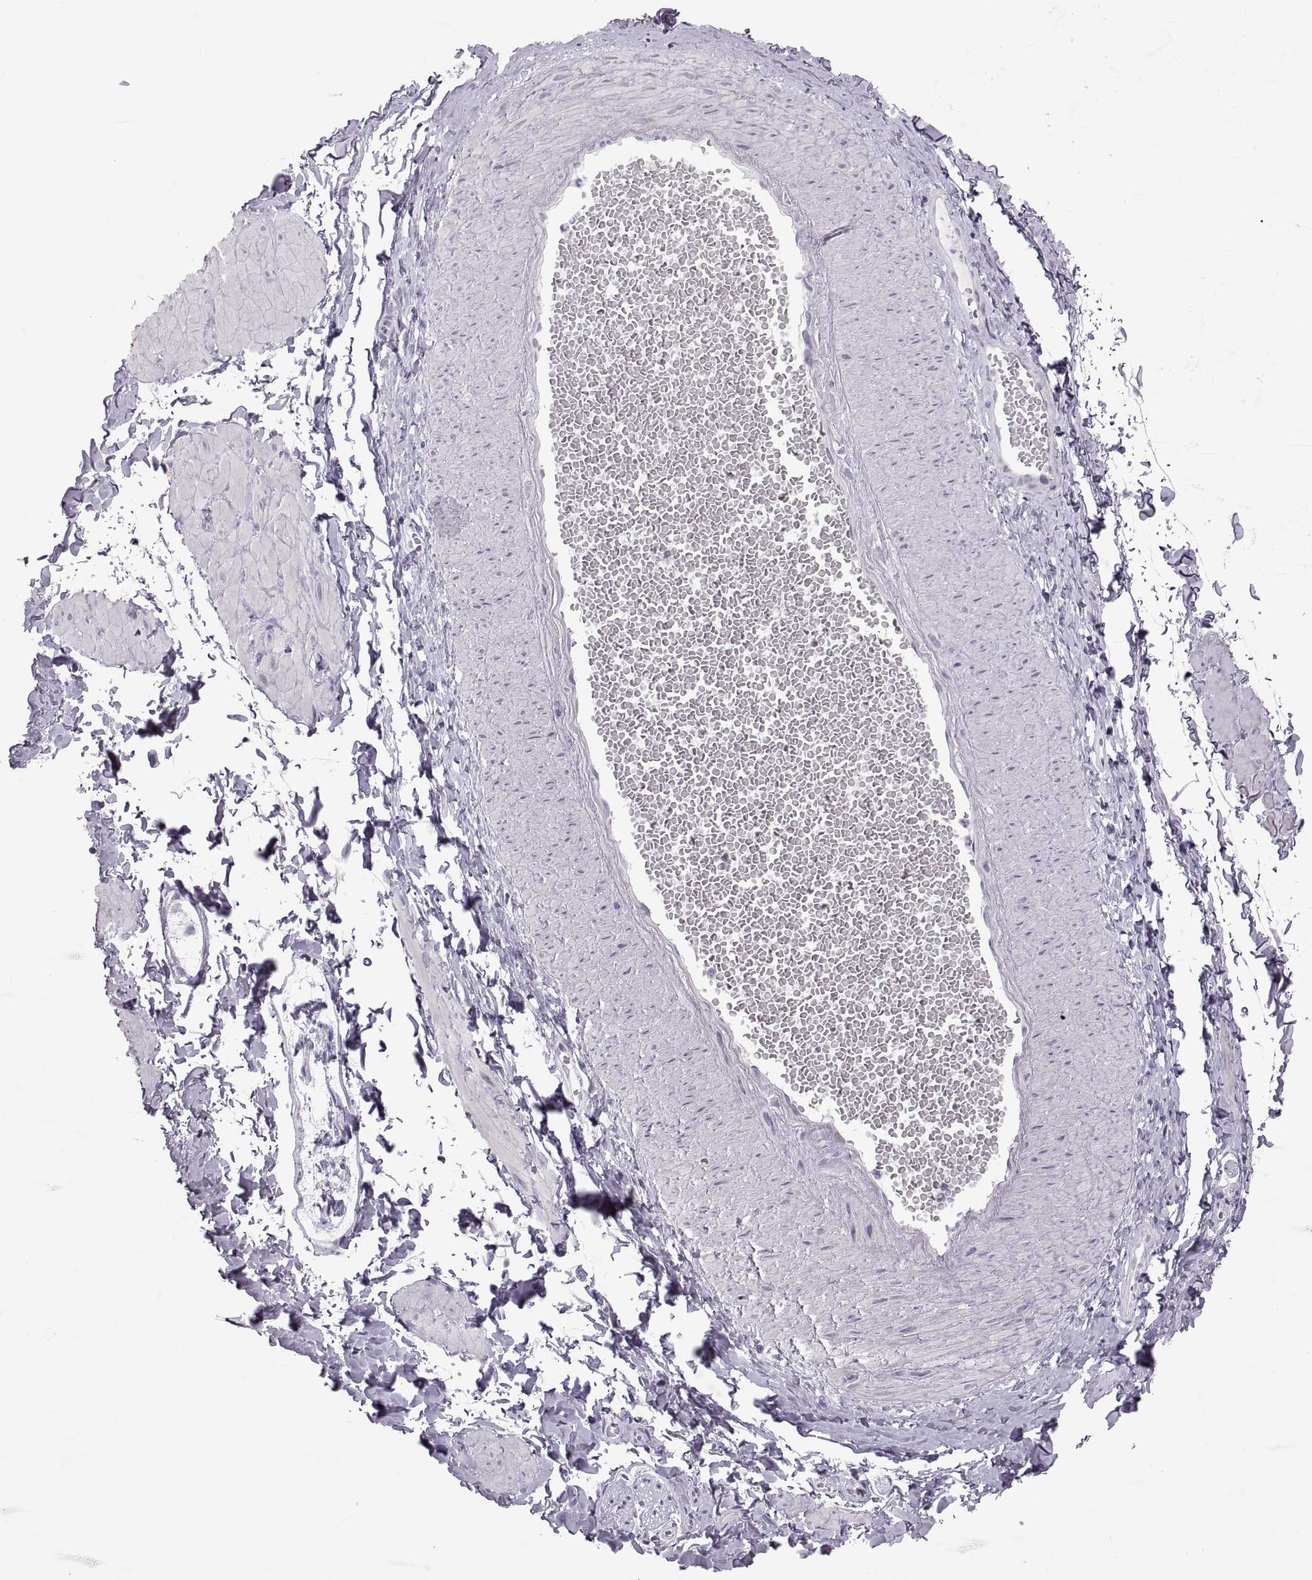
{"staining": {"intensity": "negative", "quantity": "none", "location": "none"}, "tissue": "adipose tissue", "cell_type": "Adipocytes", "image_type": "normal", "snomed": [{"axis": "morphology", "description": "Normal tissue, NOS"}, {"axis": "topography", "description": "Smooth muscle"}, {"axis": "topography", "description": "Peripheral nerve tissue"}], "caption": "Immunohistochemistry image of normal adipose tissue: adipose tissue stained with DAB demonstrates no significant protein expression in adipocytes.", "gene": "ADH6", "patient": {"sex": "male", "age": 22}}